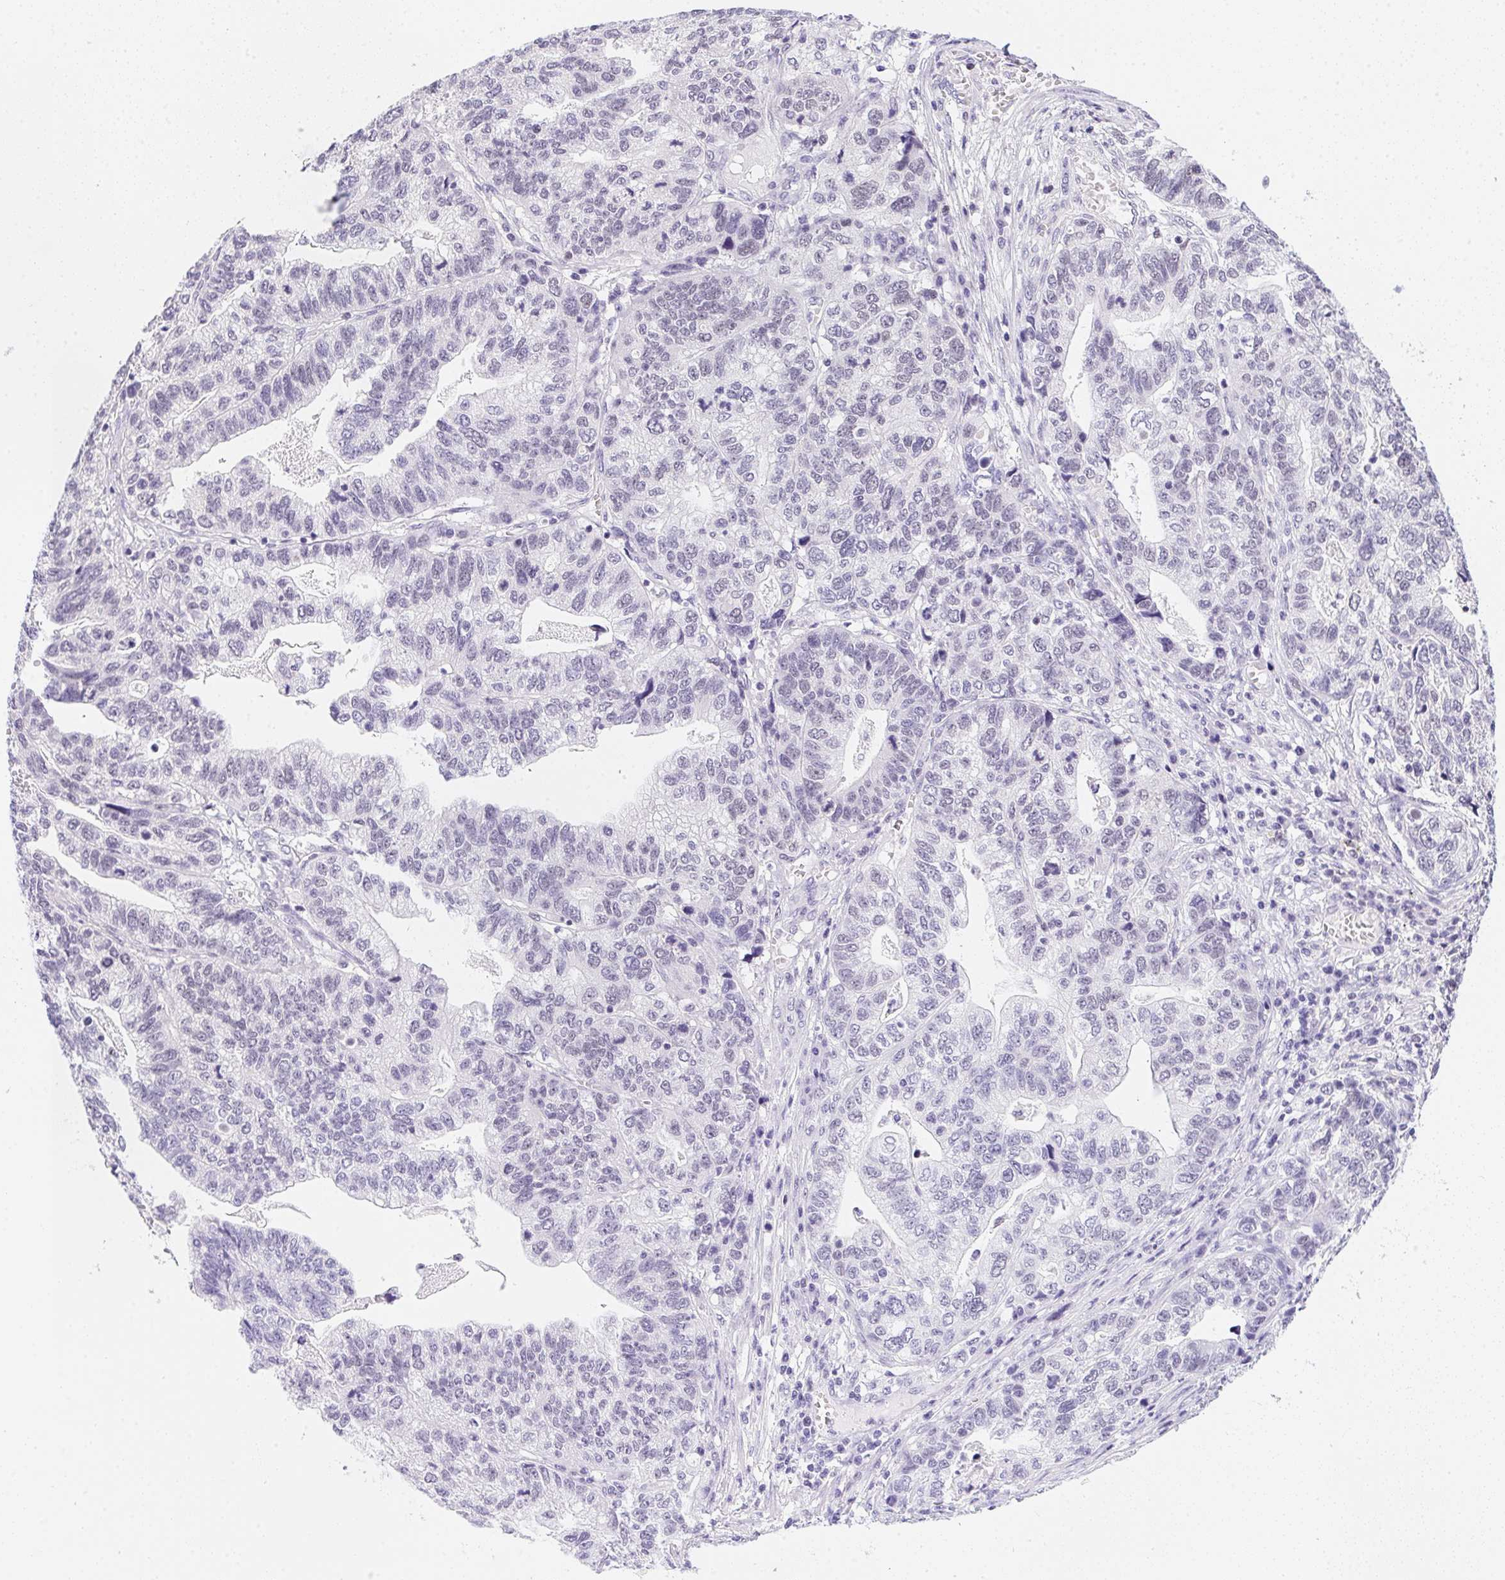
{"staining": {"intensity": "negative", "quantity": "none", "location": "none"}, "tissue": "stomach cancer", "cell_type": "Tumor cells", "image_type": "cancer", "snomed": [{"axis": "morphology", "description": "Adenocarcinoma, NOS"}, {"axis": "topography", "description": "Stomach, upper"}], "caption": "Protein analysis of stomach adenocarcinoma demonstrates no significant expression in tumor cells.", "gene": "HELLS", "patient": {"sex": "female", "age": 67}}